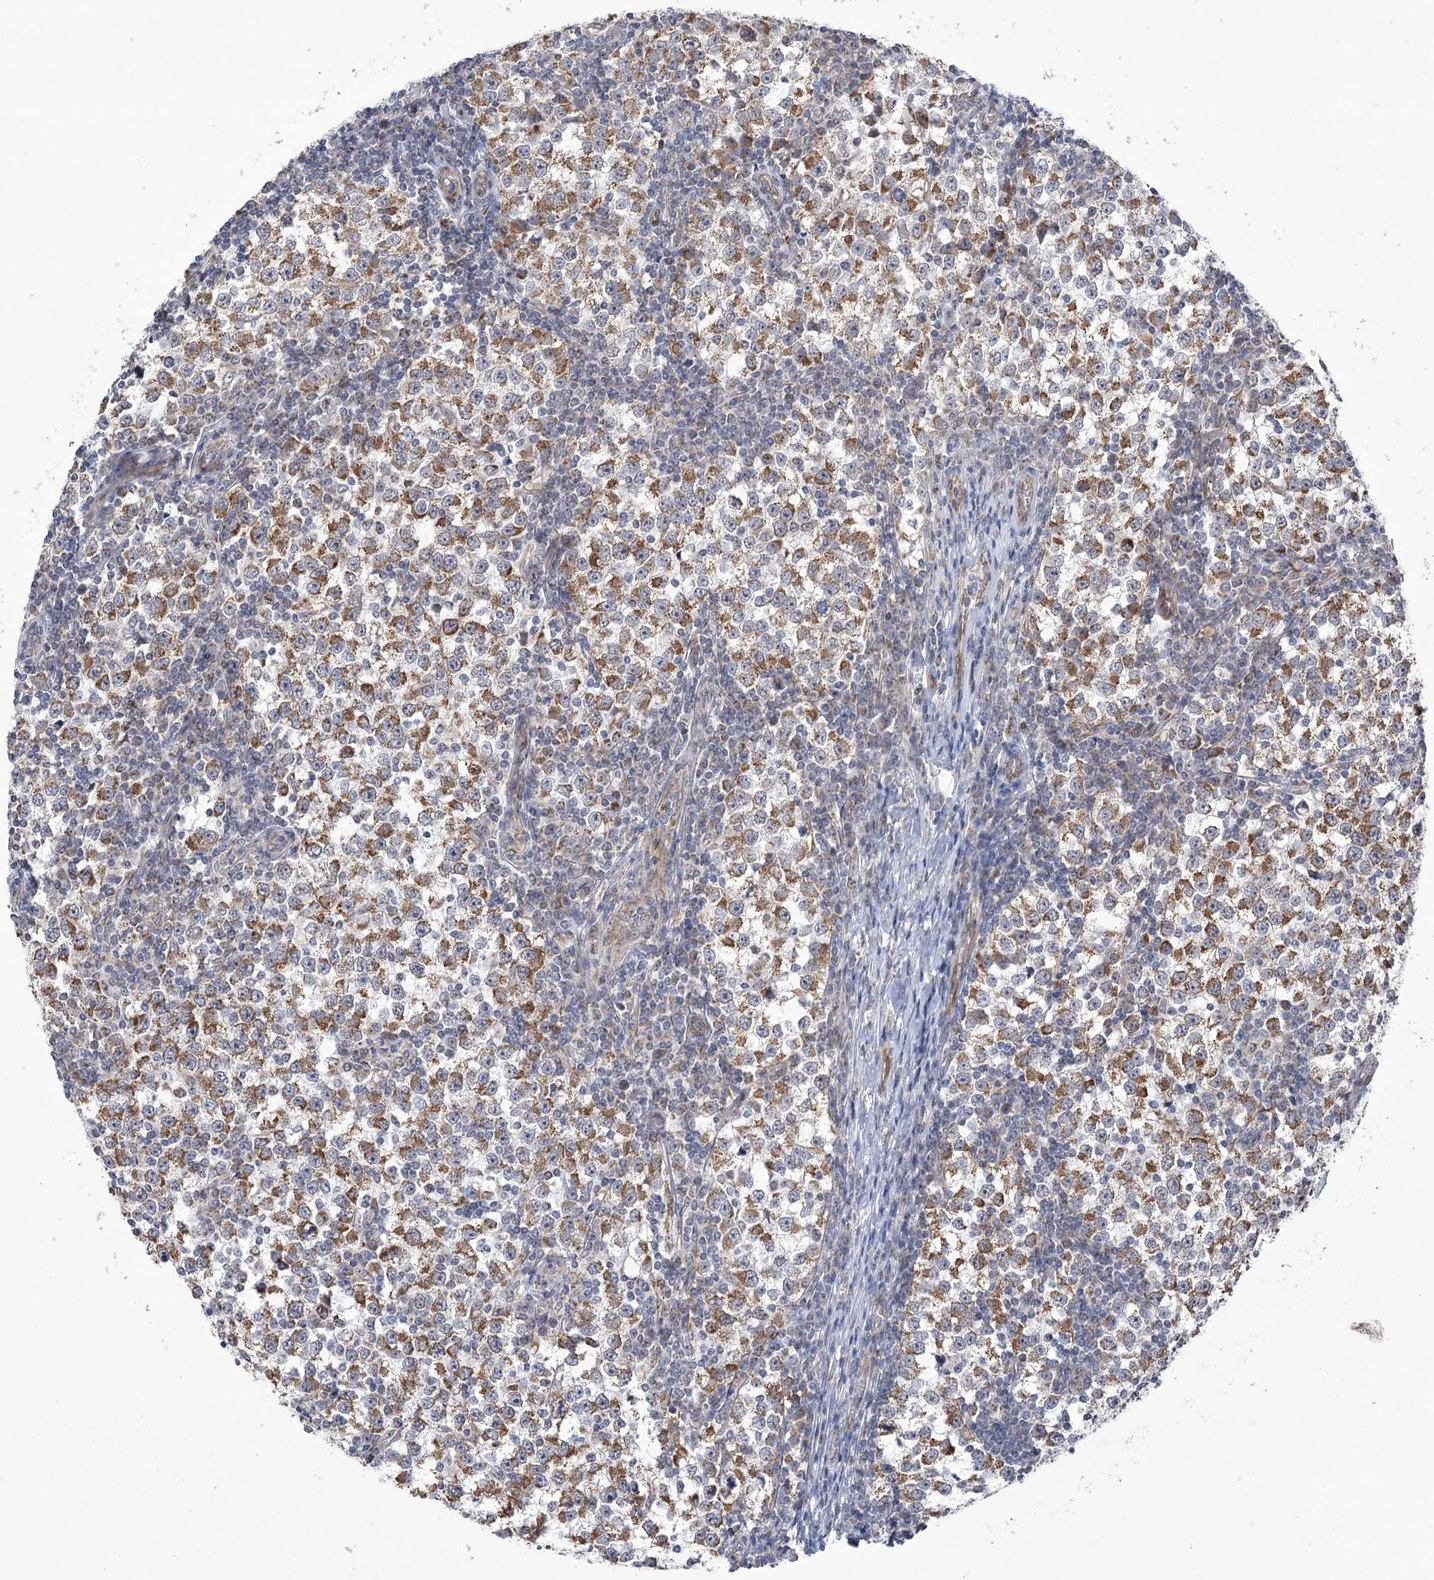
{"staining": {"intensity": "moderate", "quantity": ">75%", "location": "cytoplasmic/membranous"}, "tissue": "testis cancer", "cell_type": "Tumor cells", "image_type": "cancer", "snomed": [{"axis": "morphology", "description": "Seminoma, NOS"}, {"axis": "topography", "description": "Testis"}], "caption": "Testis cancer (seminoma) stained for a protein (brown) demonstrates moderate cytoplasmic/membranous positive staining in about >75% of tumor cells.", "gene": "ECHDC3", "patient": {"sex": "male", "age": 65}}